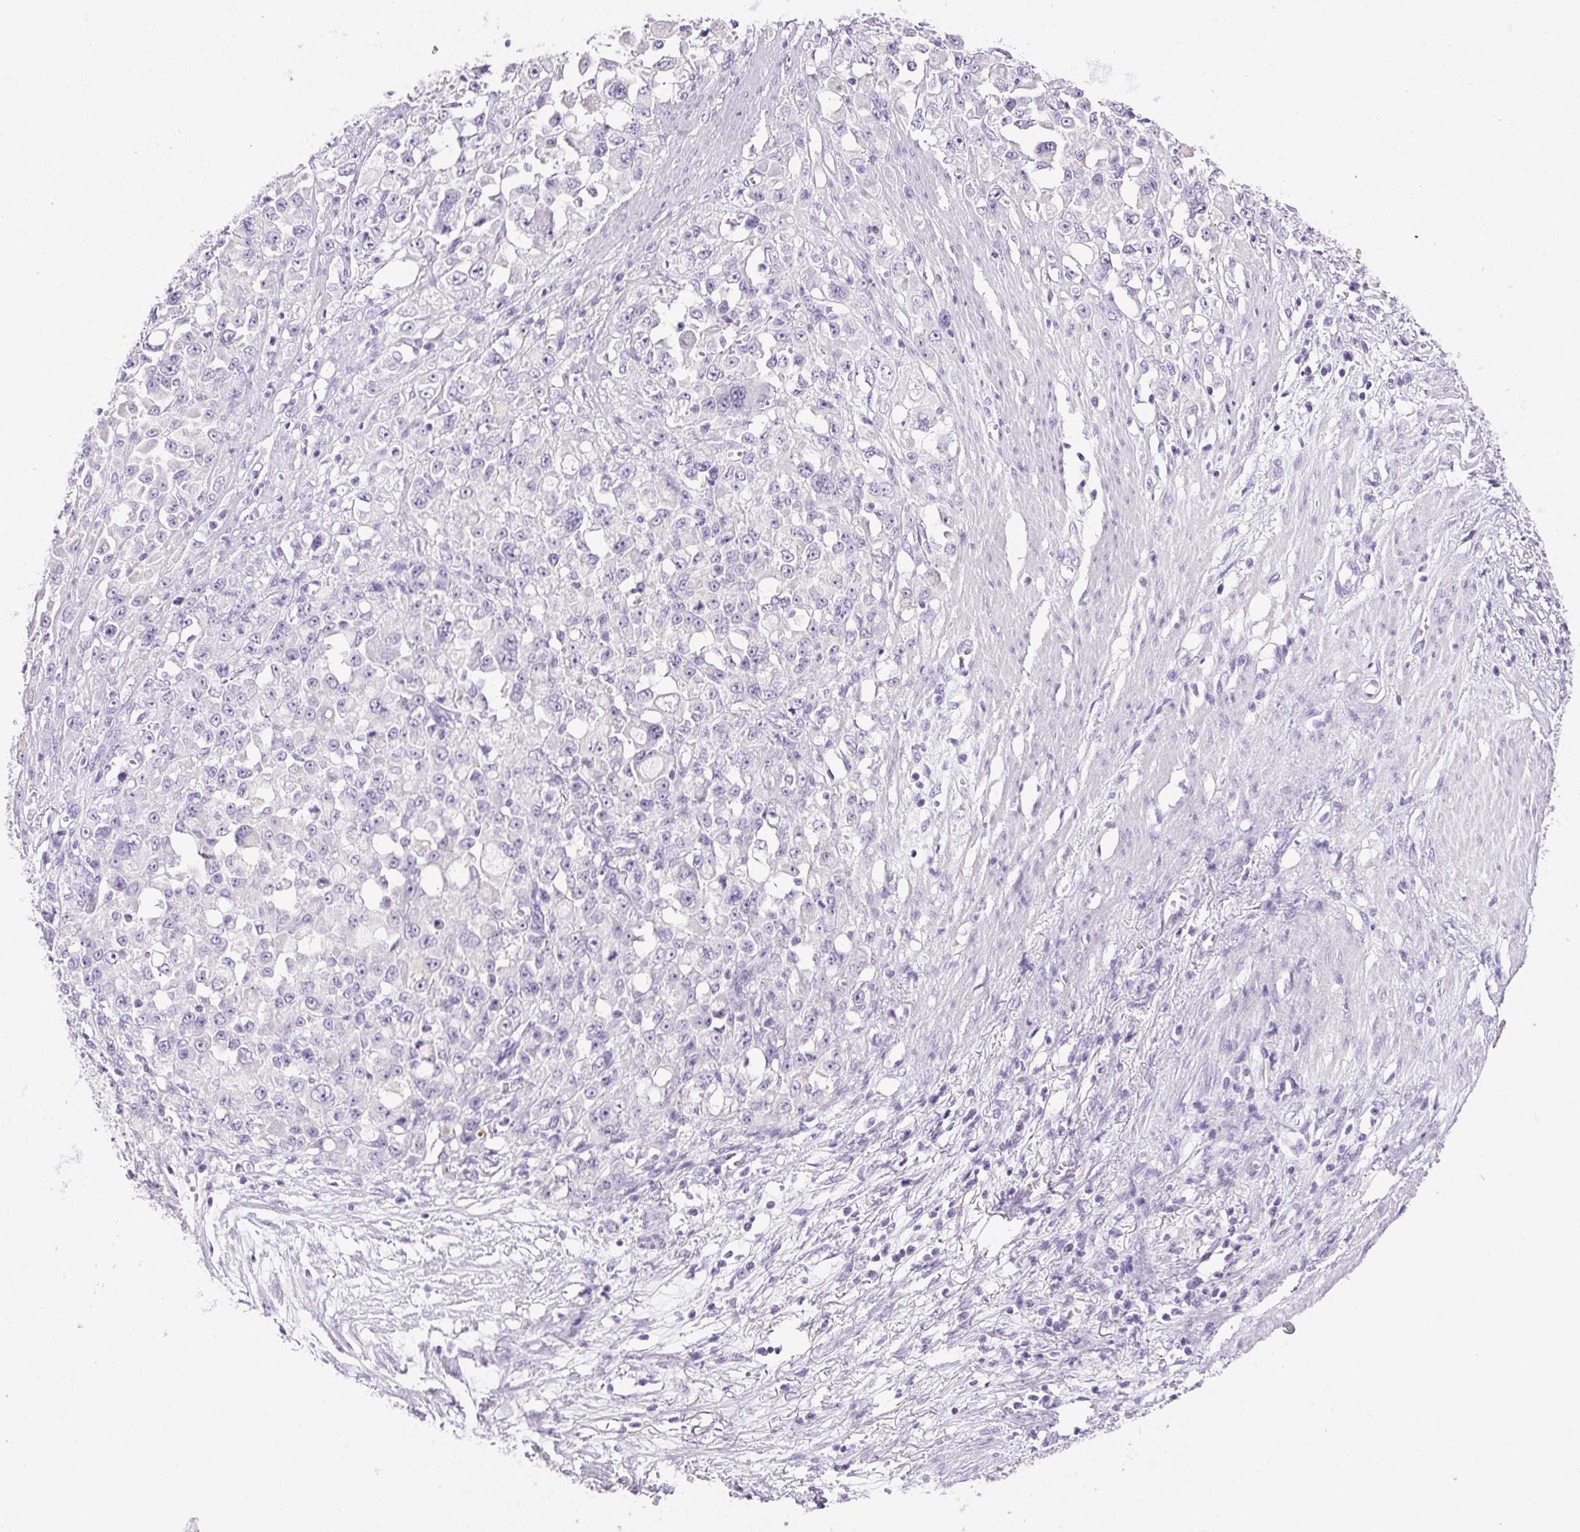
{"staining": {"intensity": "negative", "quantity": "none", "location": "none"}, "tissue": "stomach cancer", "cell_type": "Tumor cells", "image_type": "cancer", "snomed": [{"axis": "morphology", "description": "Adenocarcinoma, NOS"}, {"axis": "topography", "description": "Stomach"}], "caption": "Tumor cells show no significant staining in stomach cancer.", "gene": "C20orf85", "patient": {"sex": "female", "age": 76}}